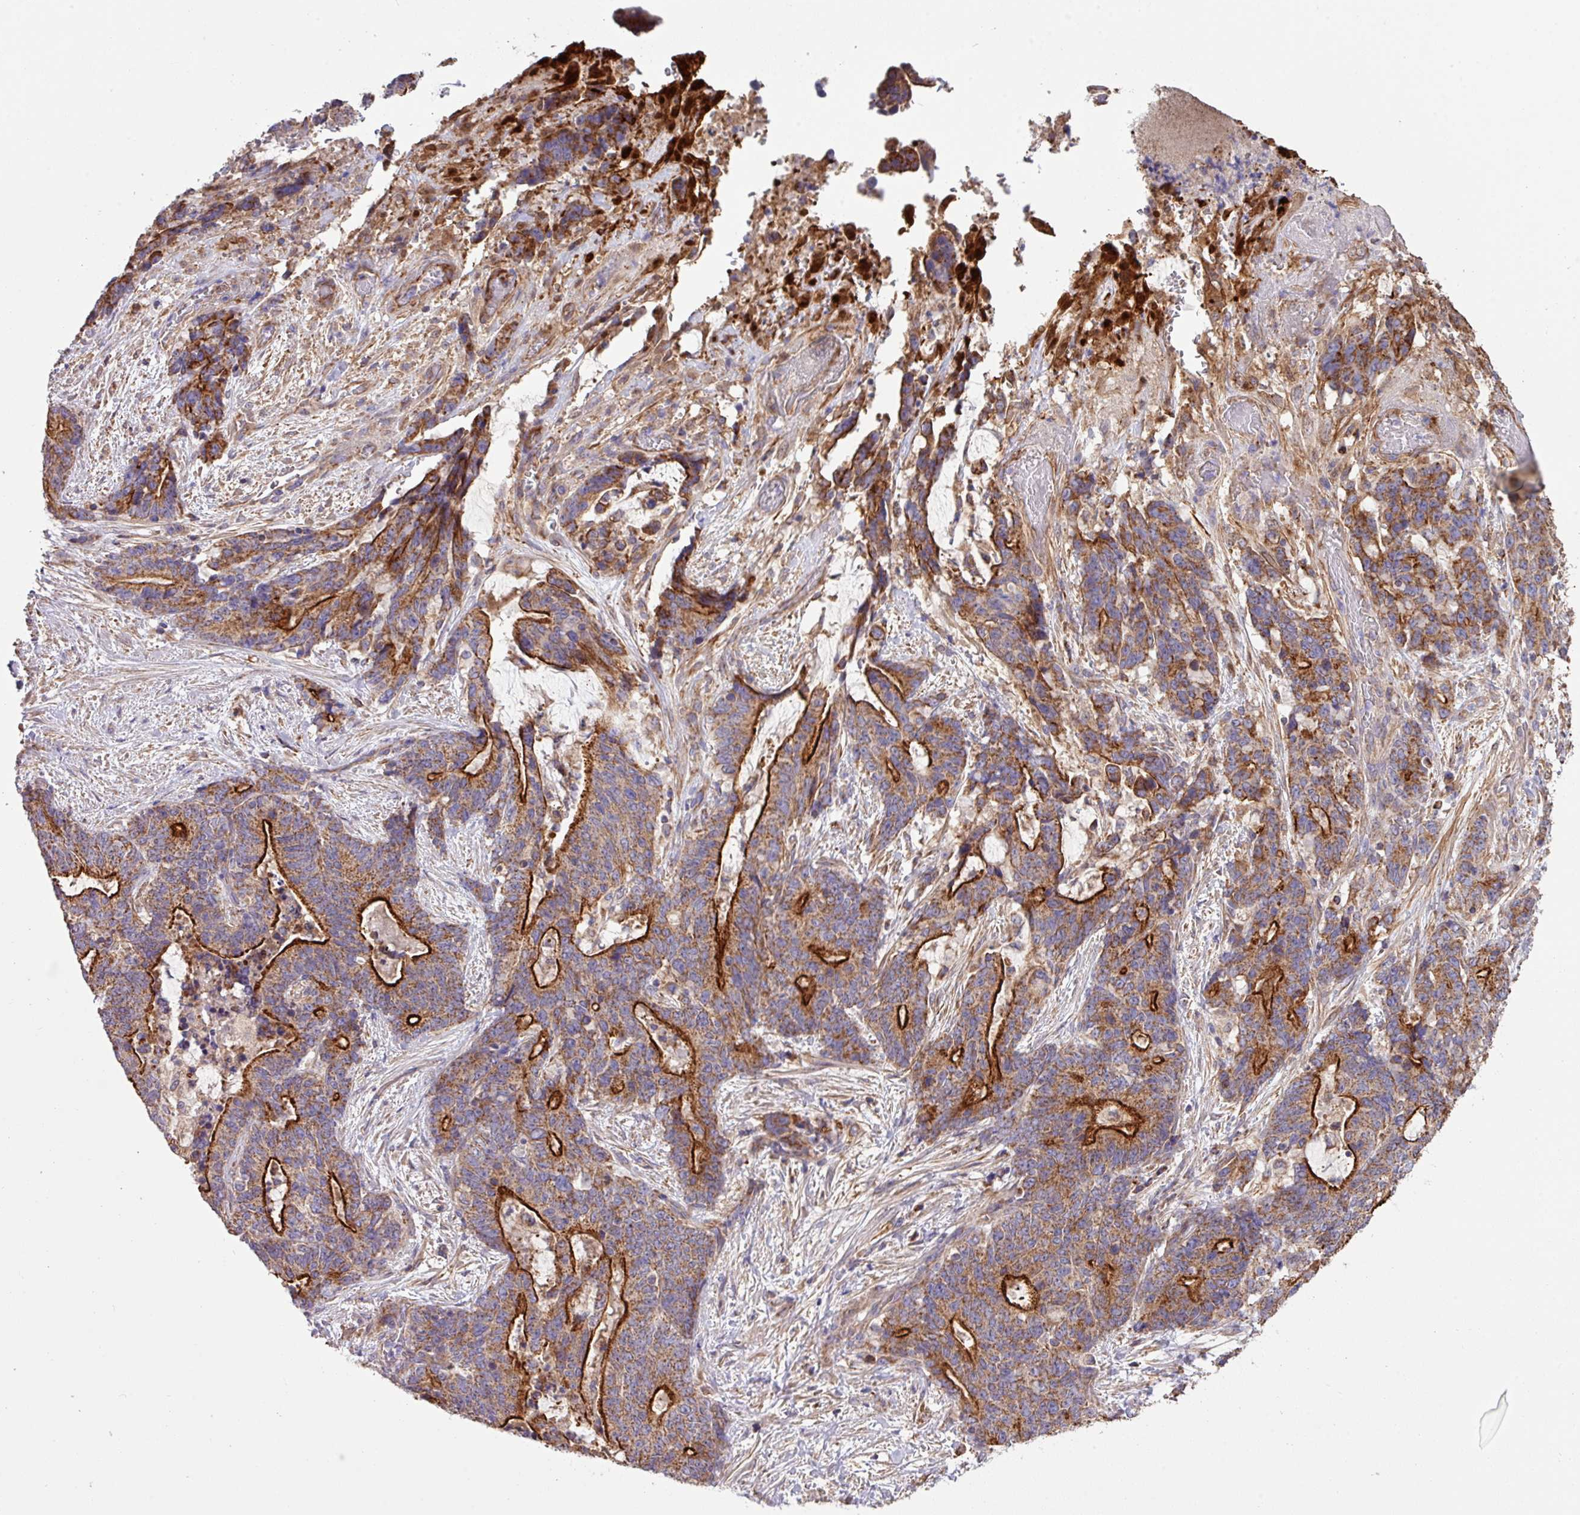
{"staining": {"intensity": "strong", "quantity": ">75%", "location": "cytoplasmic/membranous"}, "tissue": "stomach cancer", "cell_type": "Tumor cells", "image_type": "cancer", "snomed": [{"axis": "morphology", "description": "Normal tissue, NOS"}, {"axis": "morphology", "description": "Adenocarcinoma, NOS"}, {"axis": "topography", "description": "Stomach"}], "caption": "High-magnification brightfield microscopy of stomach cancer stained with DAB (brown) and counterstained with hematoxylin (blue). tumor cells exhibit strong cytoplasmic/membranous positivity is seen in about>75% of cells.", "gene": "LRRC53", "patient": {"sex": "female", "age": 64}}